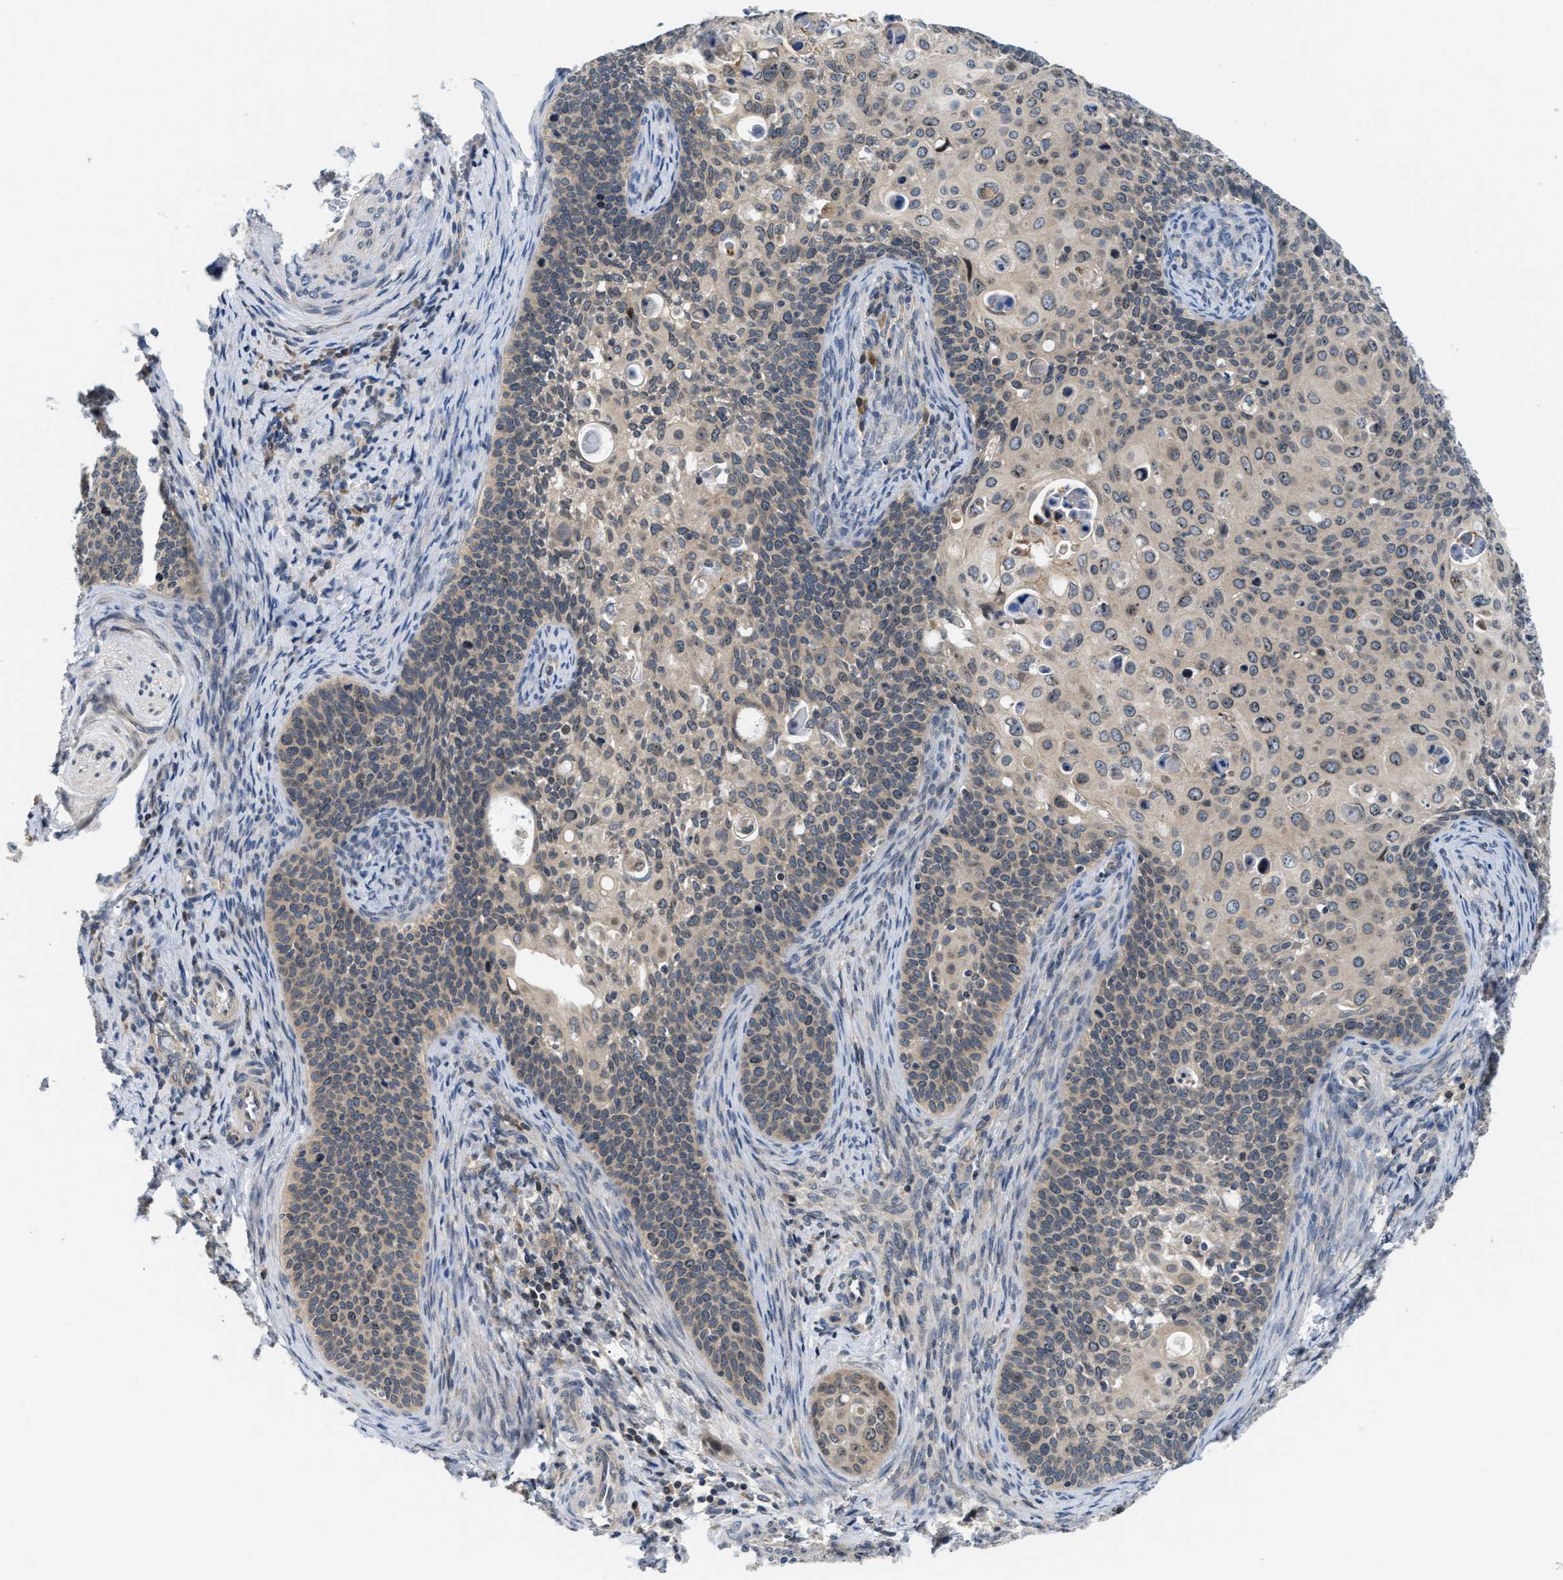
{"staining": {"intensity": "weak", "quantity": "25%-75%", "location": "cytoplasmic/membranous"}, "tissue": "cervical cancer", "cell_type": "Tumor cells", "image_type": "cancer", "snomed": [{"axis": "morphology", "description": "Squamous cell carcinoma, NOS"}, {"axis": "topography", "description": "Cervix"}], "caption": "Tumor cells show low levels of weak cytoplasmic/membranous positivity in about 25%-75% of cells in human squamous cell carcinoma (cervical). The protein of interest is shown in brown color, while the nuclei are stained blue.", "gene": "RAB29", "patient": {"sex": "female", "age": 33}}